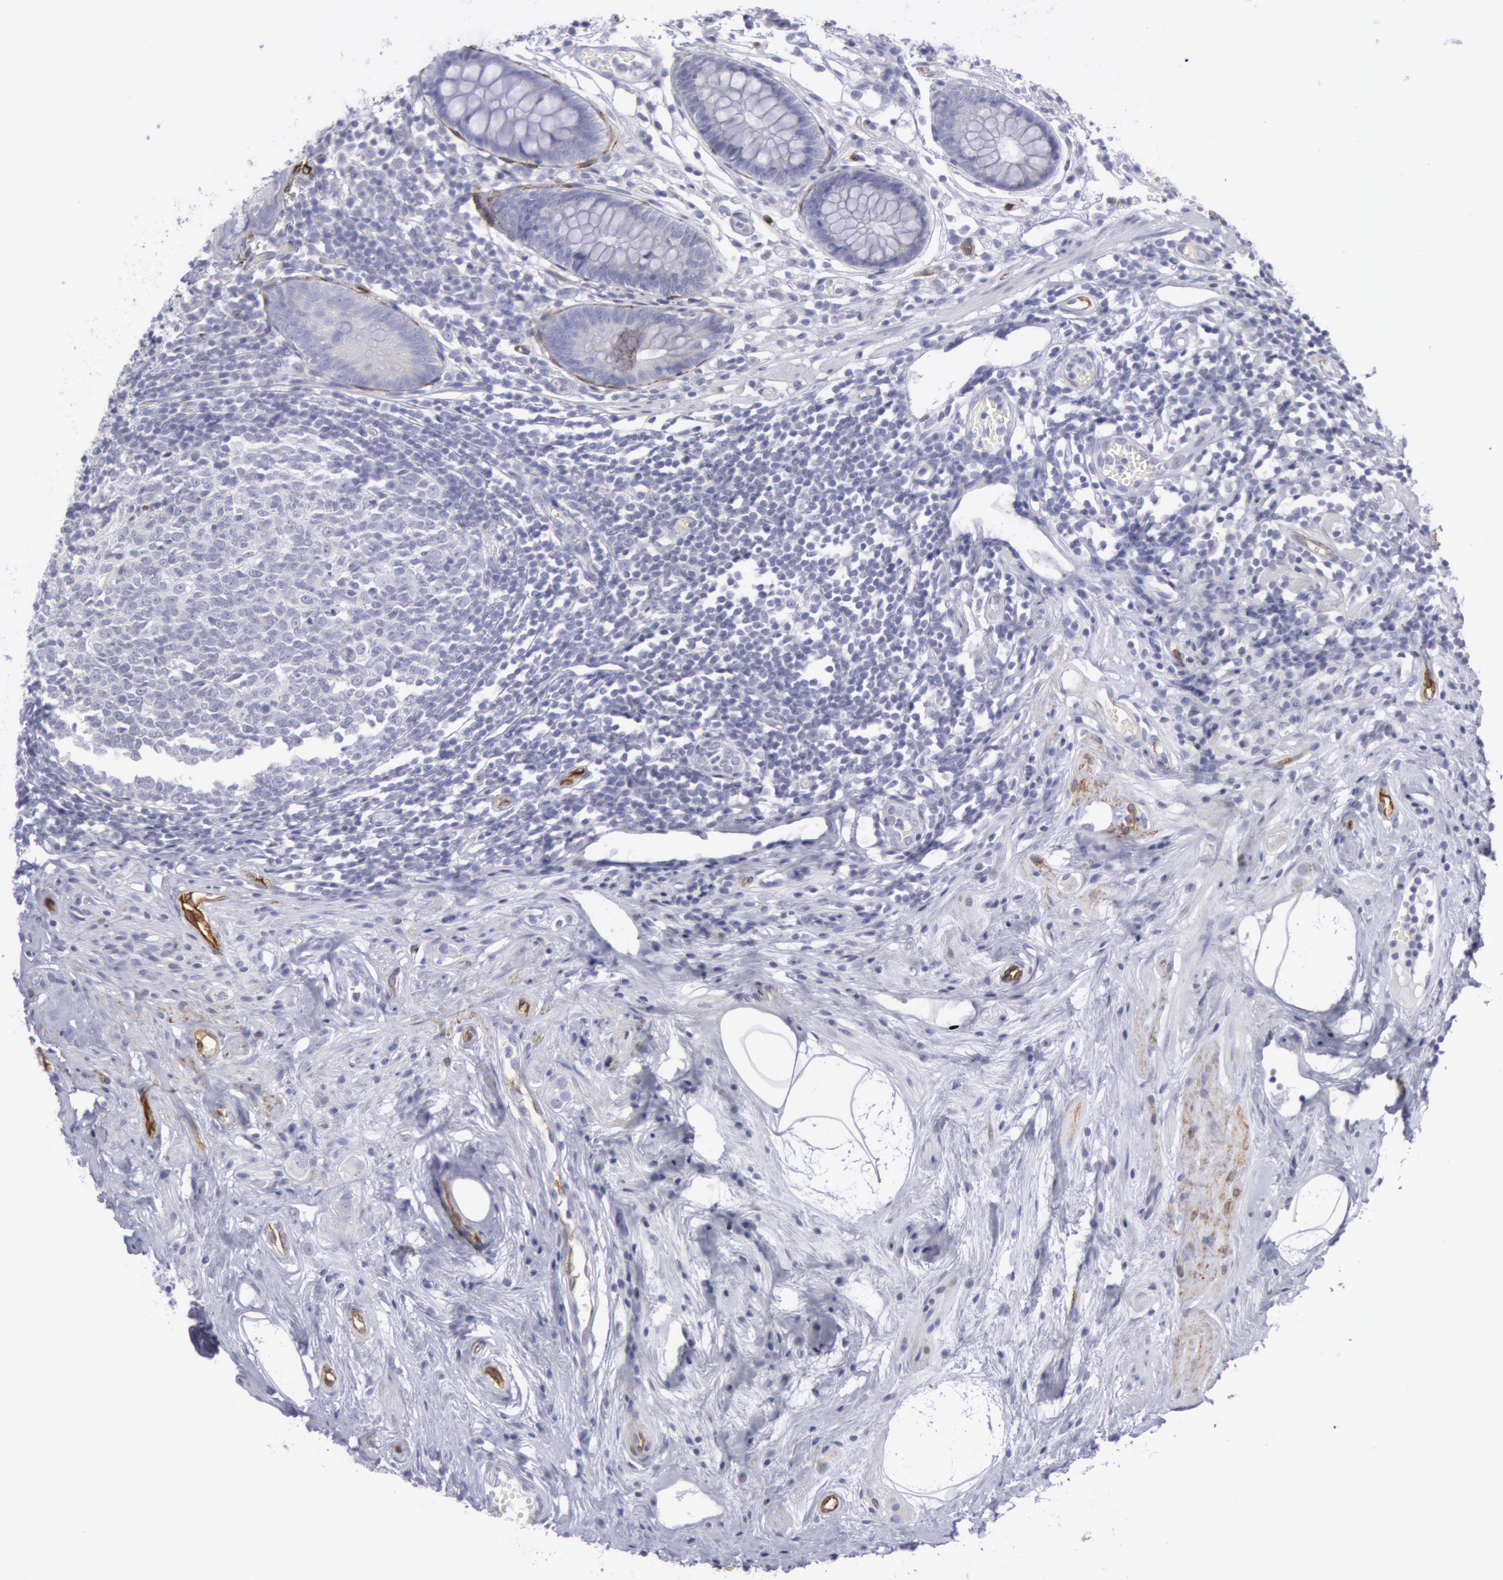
{"staining": {"intensity": "negative", "quantity": "none", "location": "none"}, "tissue": "appendix", "cell_type": "Glandular cells", "image_type": "normal", "snomed": [{"axis": "morphology", "description": "Normal tissue, NOS"}, {"axis": "topography", "description": "Appendix"}], "caption": "The image demonstrates no significant positivity in glandular cells of appendix.", "gene": "CDH13", "patient": {"sex": "male", "age": 38}}